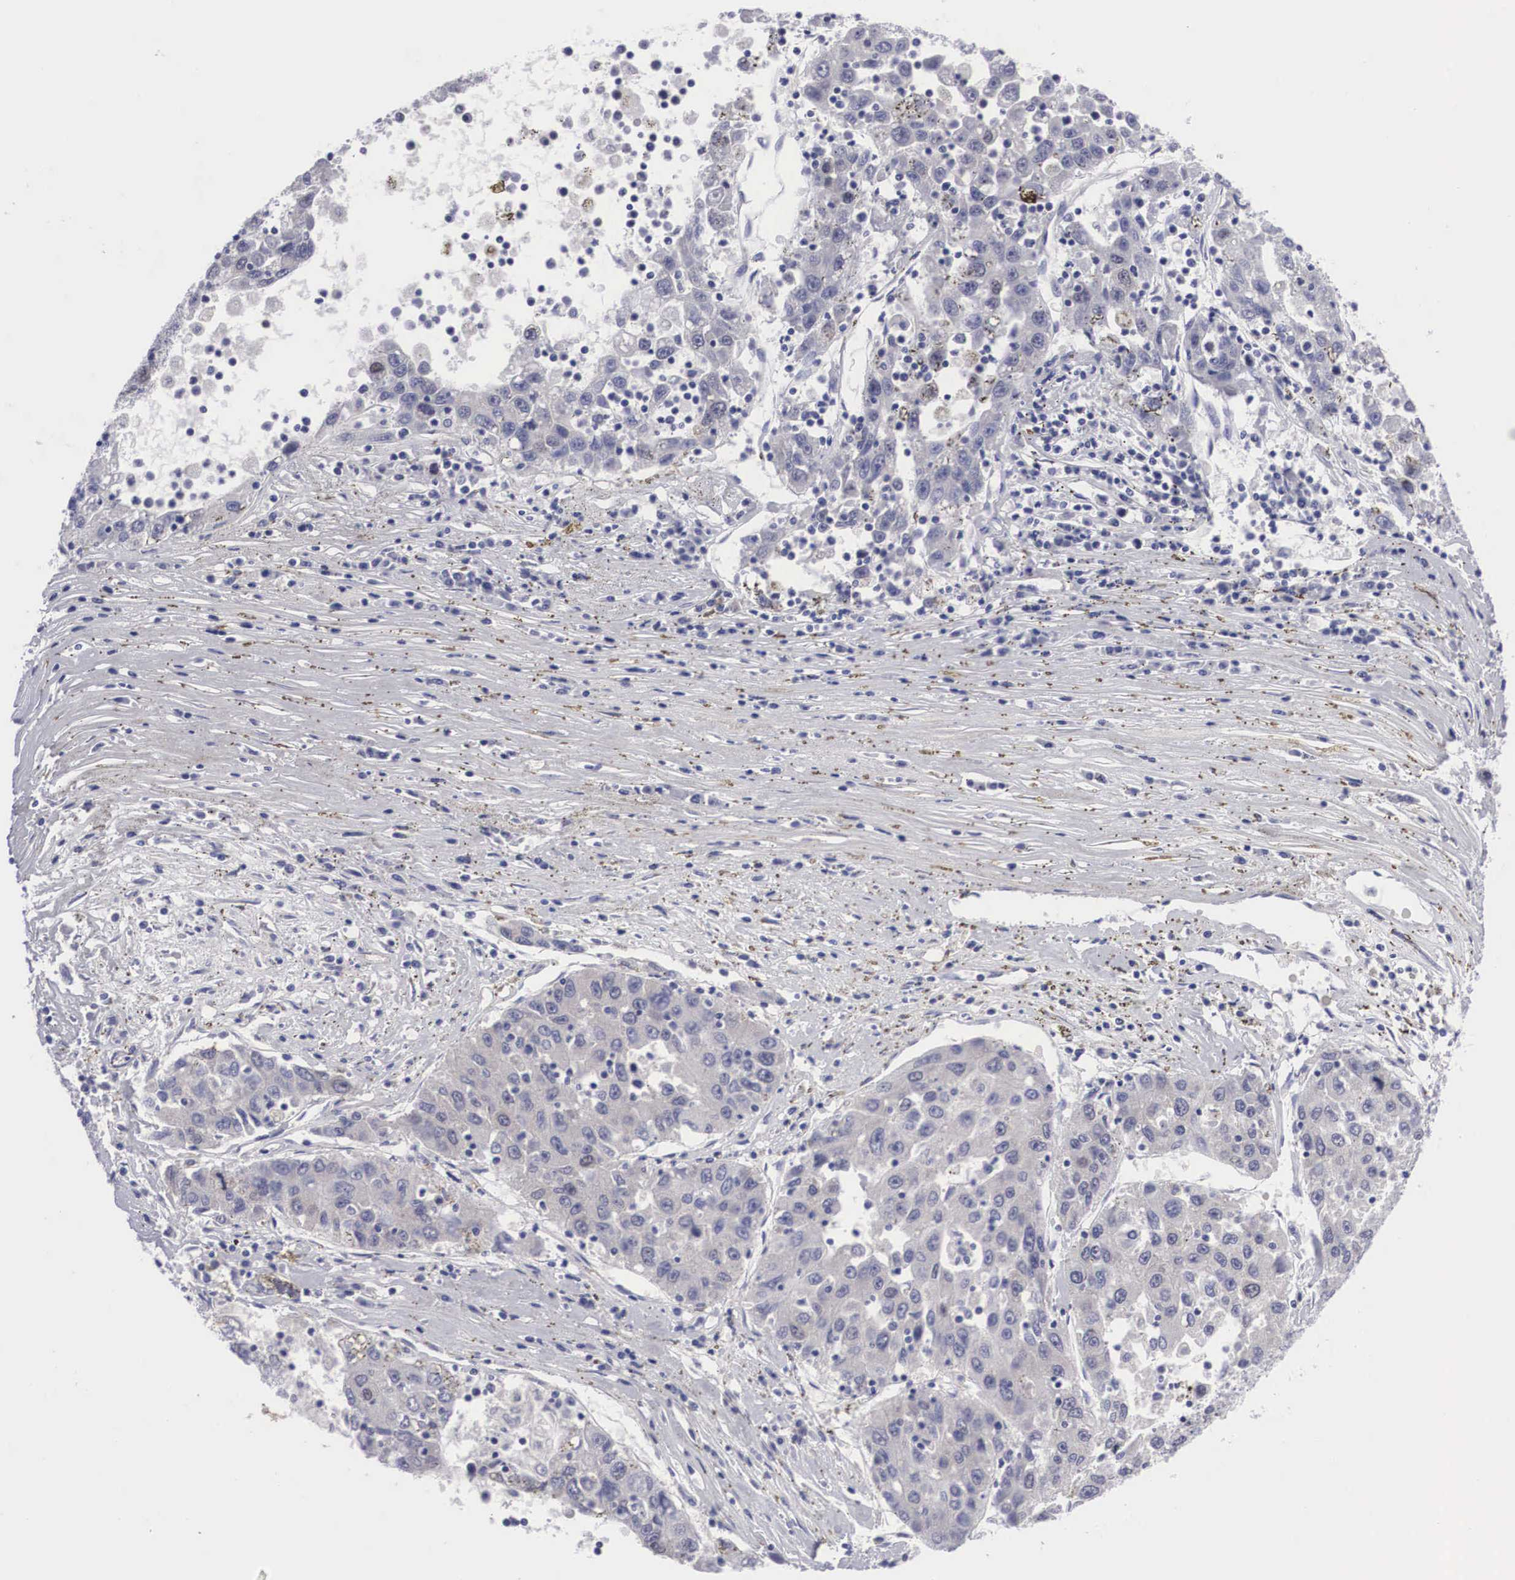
{"staining": {"intensity": "negative", "quantity": "none", "location": "none"}, "tissue": "liver cancer", "cell_type": "Tumor cells", "image_type": "cancer", "snomed": [{"axis": "morphology", "description": "Carcinoma, Hepatocellular, NOS"}, {"axis": "topography", "description": "Liver"}], "caption": "This is an immunohistochemistry photomicrograph of human liver cancer (hepatocellular carcinoma). There is no expression in tumor cells.", "gene": "MAST4", "patient": {"sex": "male", "age": 49}}